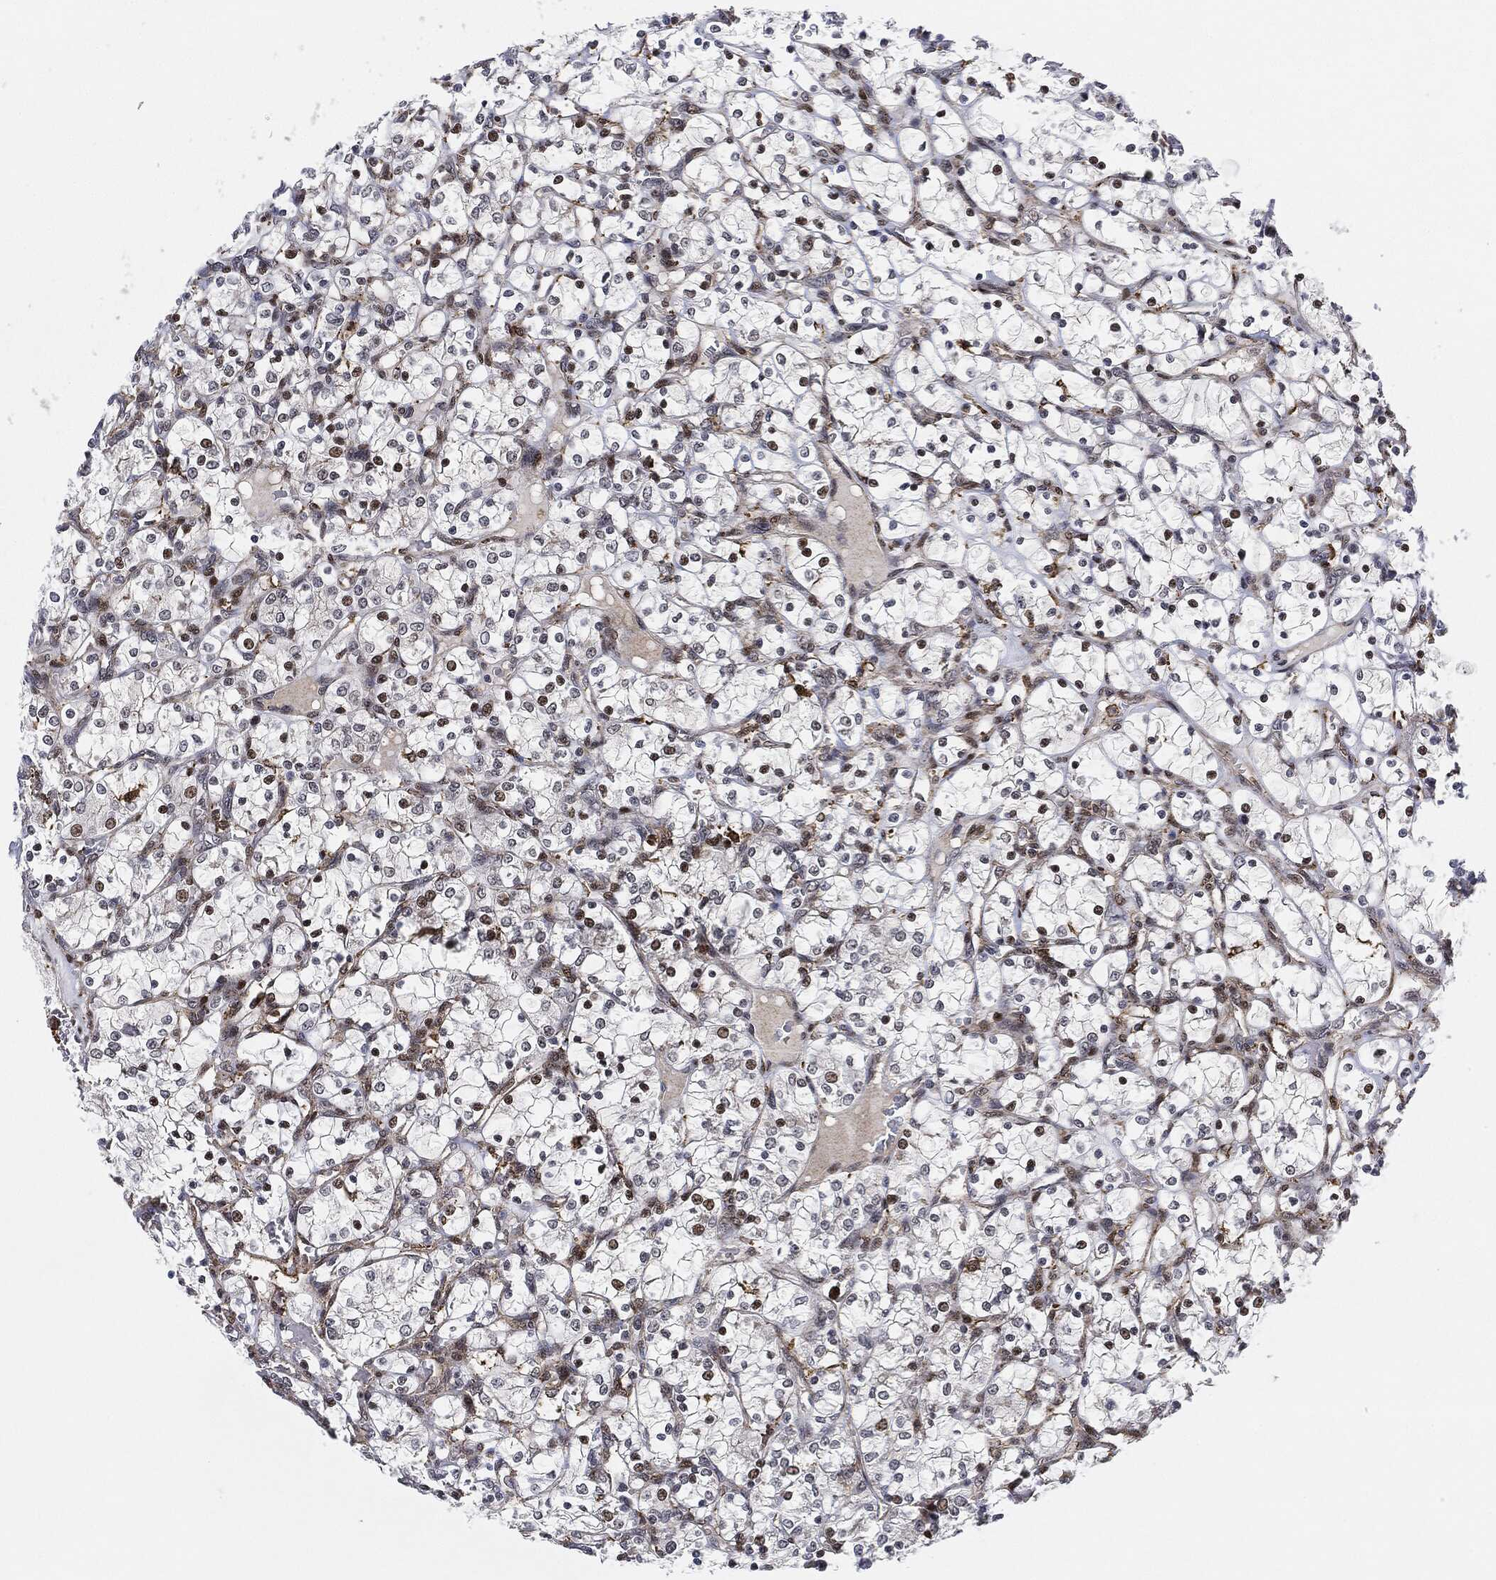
{"staining": {"intensity": "negative", "quantity": "none", "location": "none"}, "tissue": "renal cancer", "cell_type": "Tumor cells", "image_type": "cancer", "snomed": [{"axis": "morphology", "description": "Adenocarcinoma, NOS"}, {"axis": "topography", "description": "Kidney"}], "caption": "Image shows no significant protein expression in tumor cells of renal cancer.", "gene": "NANOS3", "patient": {"sex": "female", "age": 69}}